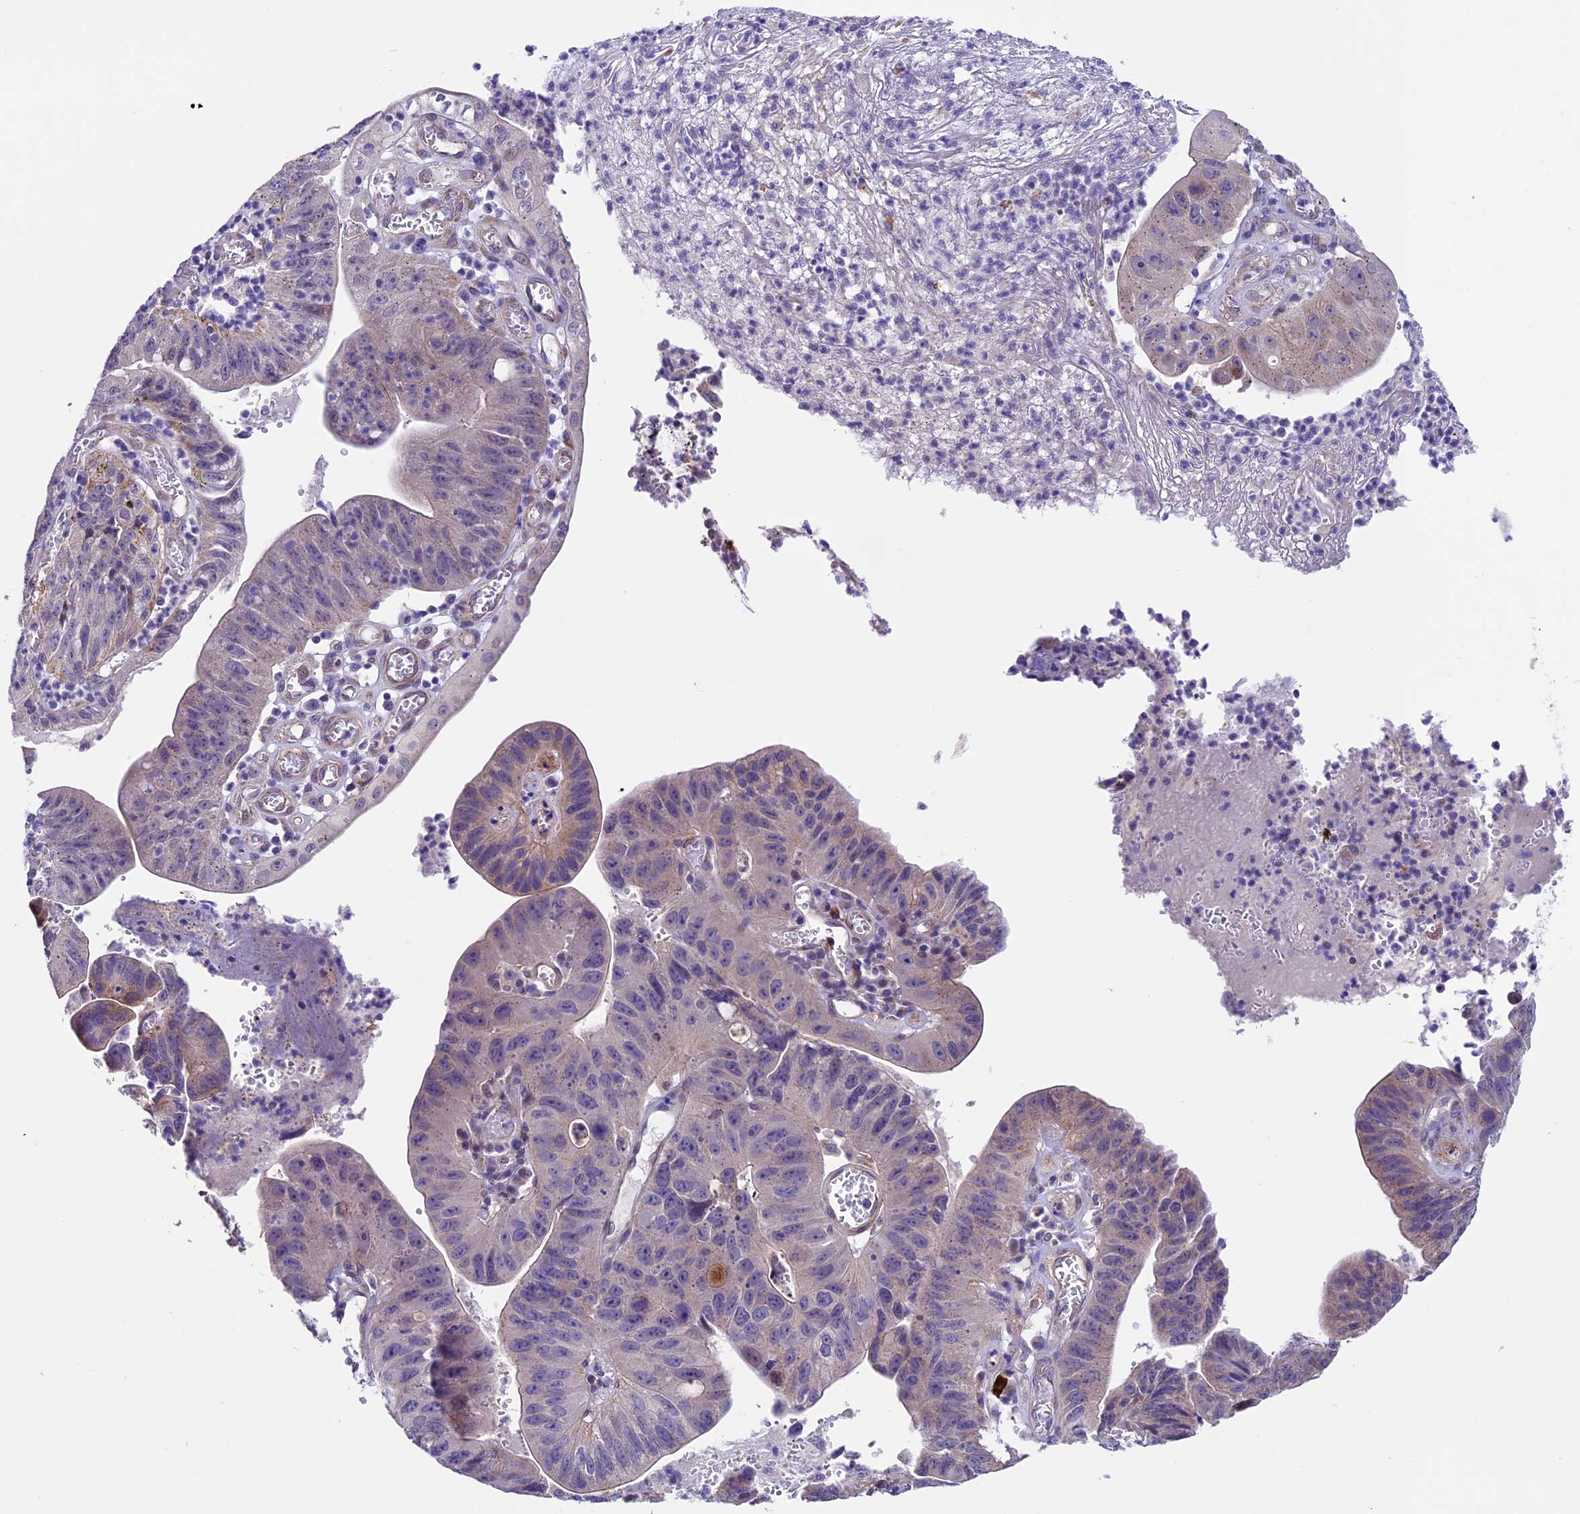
{"staining": {"intensity": "weak", "quantity": "<25%", "location": "cytoplasmic/membranous"}, "tissue": "stomach cancer", "cell_type": "Tumor cells", "image_type": "cancer", "snomed": [{"axis": "morphology", "description": "Adenocarcinoma, NOS"}, {"axis": "topography", "description": "Stomach"}], "caption": "High magnification brightfield microscopy of stomach cancer (adenocarcinoma) stained with DAB (brown) and counterstained with hematoxylin (blue): tumor cells show no significant positivity. (DAB immunohistochemistry, high magnification).", "gene": "TMEM171", "patient": {"sex": "male", "age": 59}}